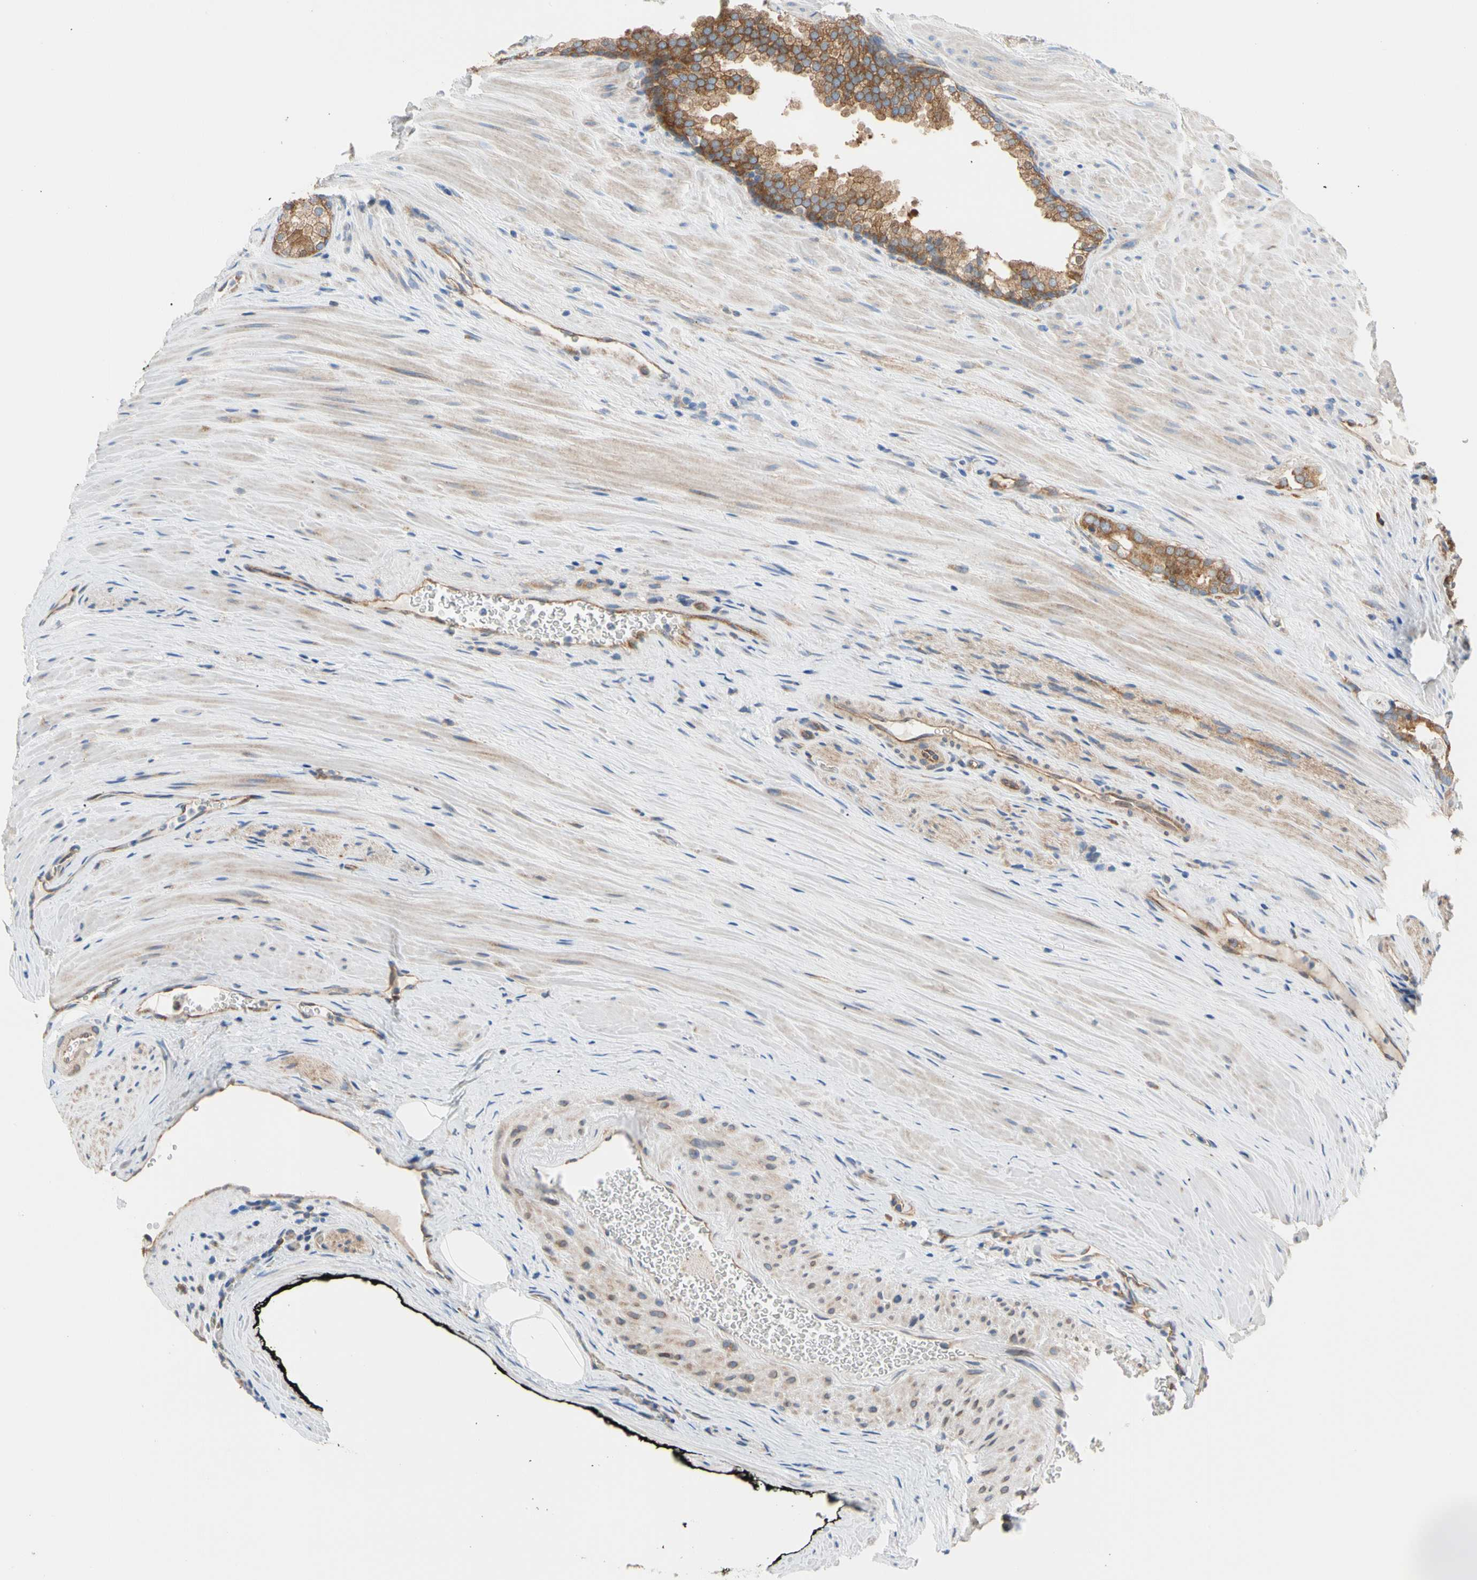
{"staining": {"intensity": "strong", "quantity": ">75%", "location": "cytoplasmic/membranous"}, "tissue": "prostate cancer", "cell_type": "Tumor cells", "image_type": "cancer", "snomed": [{"axis": "morphology", "description": "Adenocarcinoma, Low grade"}, {"axis": "topography", "description": "Prostate"}], "caption": "The micrograph displays immunohistochemical staining of prostate adenocarcinoma (low-grade). There is strong cytoplasmic/membranous staining is appreciated in approximately >75% of tumor cells.", "gene": "GPHN", "patient": {"sex": "male", "age": 58}}